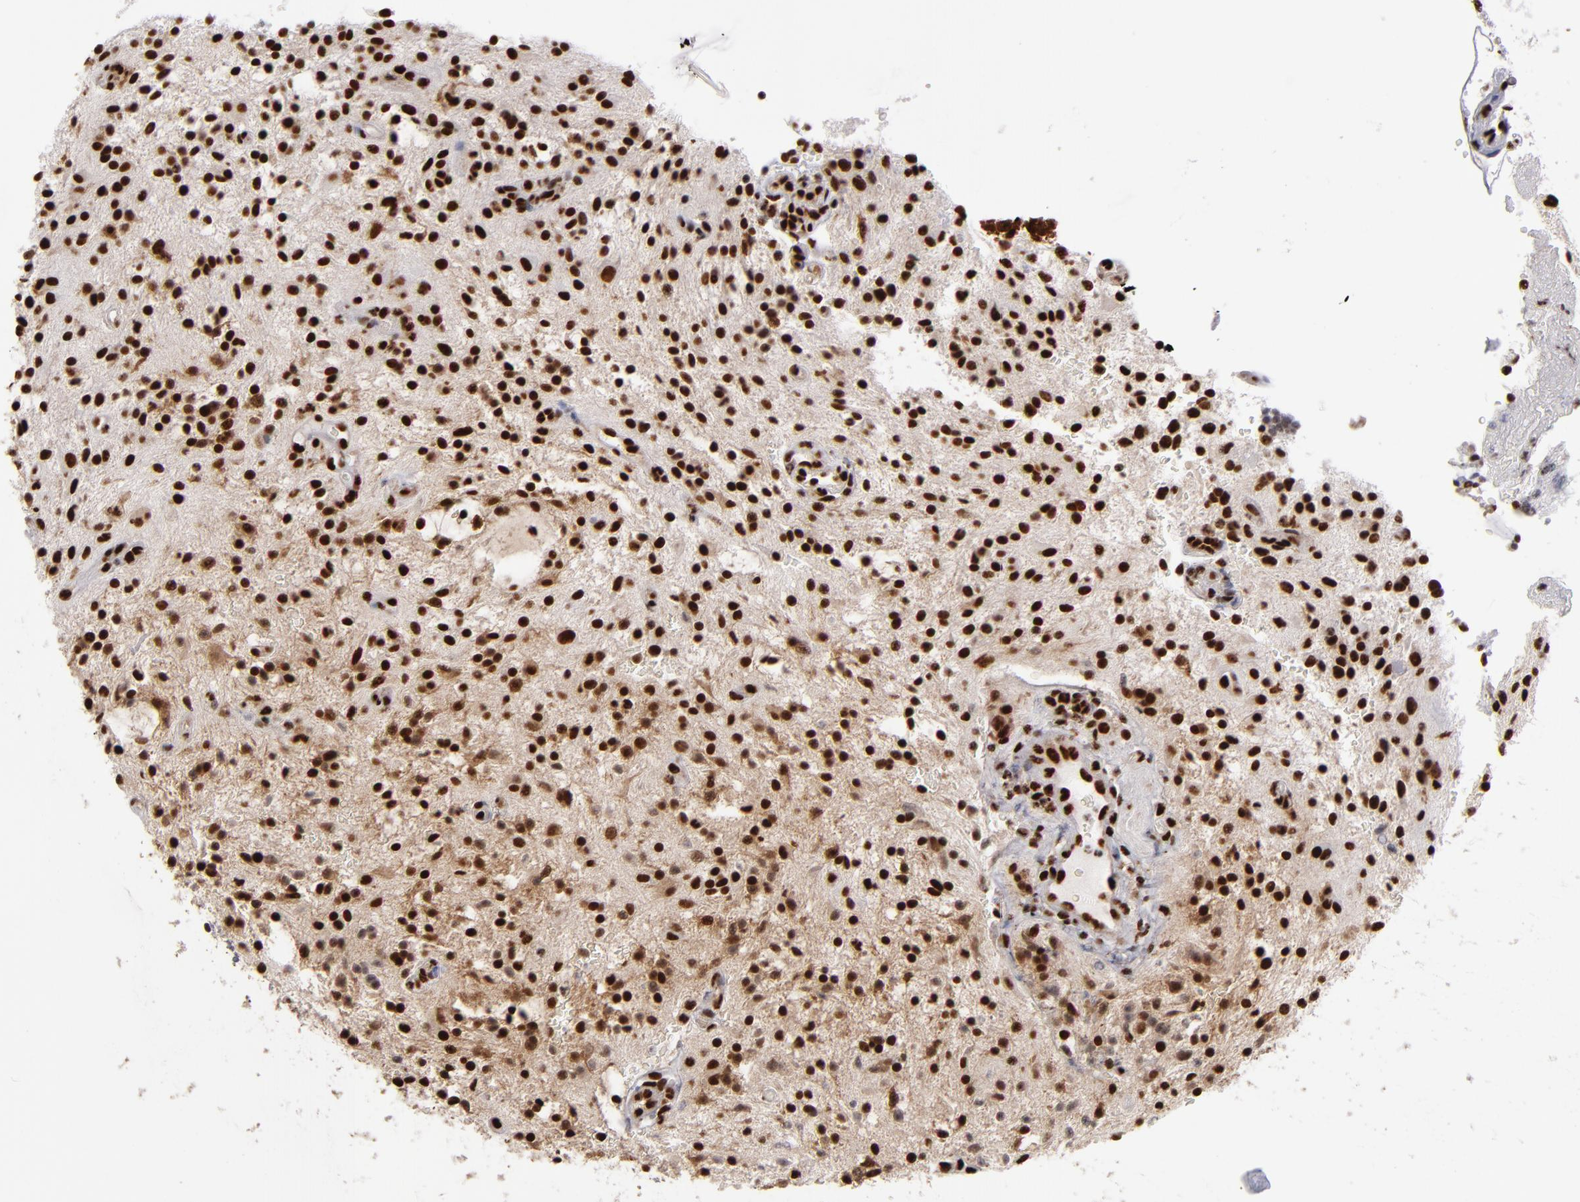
{"staining": {"intensity": "strong", "quantity": ">75%", "location": "nuclear"}, "tissue": "glioma", "cell_type": "Tumor cells", "image_type": "cancer", "snomed": [{"axis": "morphology", "description": "Glioma, malignant, NOS"}, {"axis": "topography", "description": "Cerebellum"}], "caption": "About >75% of tumor cells in human malignant glioma demonstrate strong nuclear protein positivity as visualized by brown immunohistochemical staining.", "gene": "MRE11", "patient": {"sex": "female", "age": 10}}